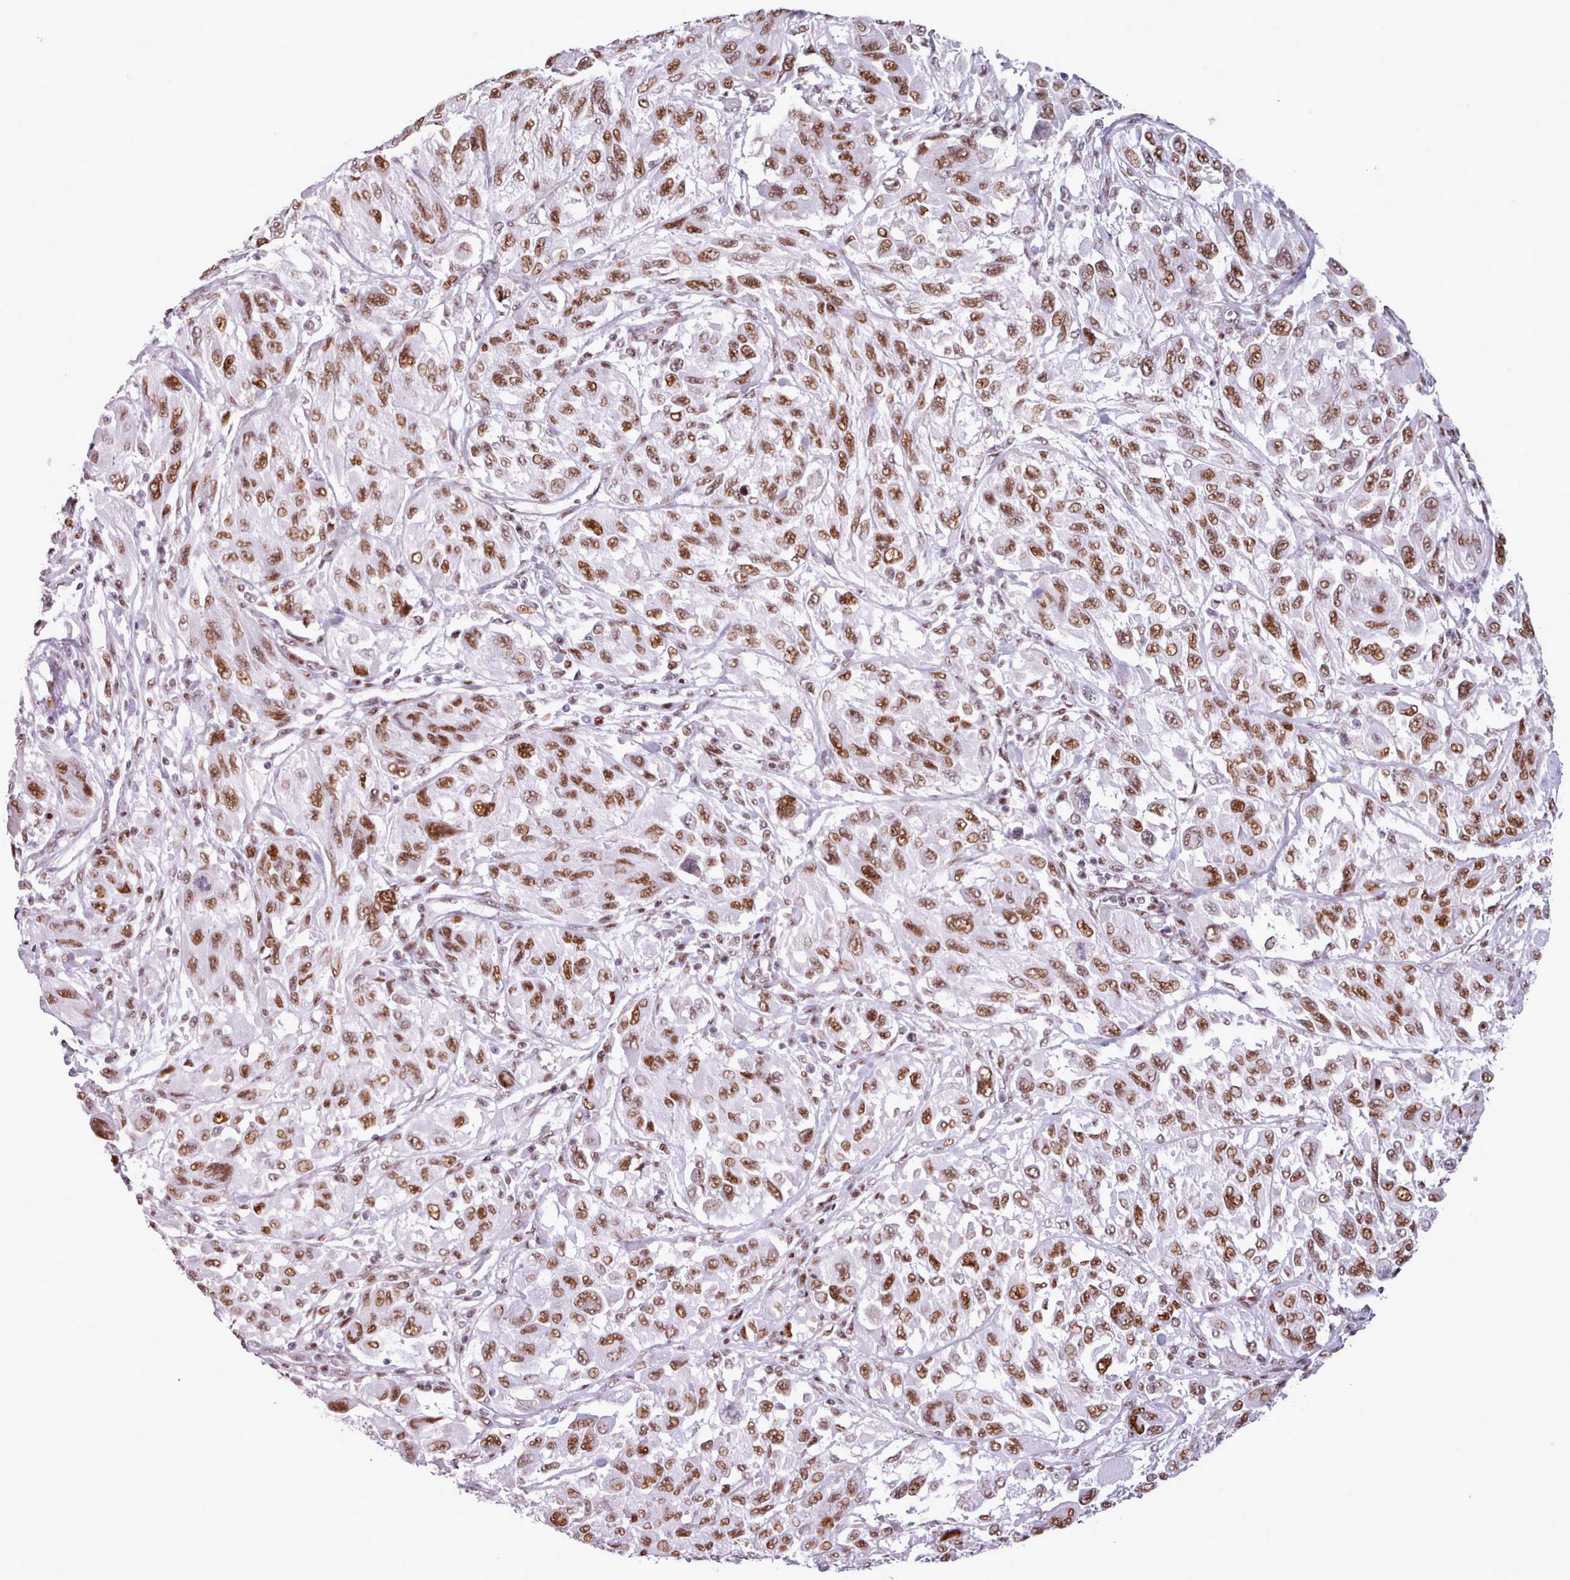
{"staining": {"intensity": "moderate", "quantity": ">75%", "location": "nuclear"}, "tissue": "melanoma", "cell_type": "Tumor cells", "image_type": "cancer", "snomed": [{"axis": "morphology", "description": "Malignant melanoma, NOS"}, {"axis": "topography", "description": "Skin"}], "caption": "Protein expression analysis of malignant melanoma shows moderate nuclear expression in about >75% of tumor cells. Using DAB (3,3'-diaminobenzidine) (brown) and hematoxylin (blue) stains, captured at high magnification using brightfield microscopy.", "gene": "SRSF4", "patient": {"sex": "female", "age": 91}}